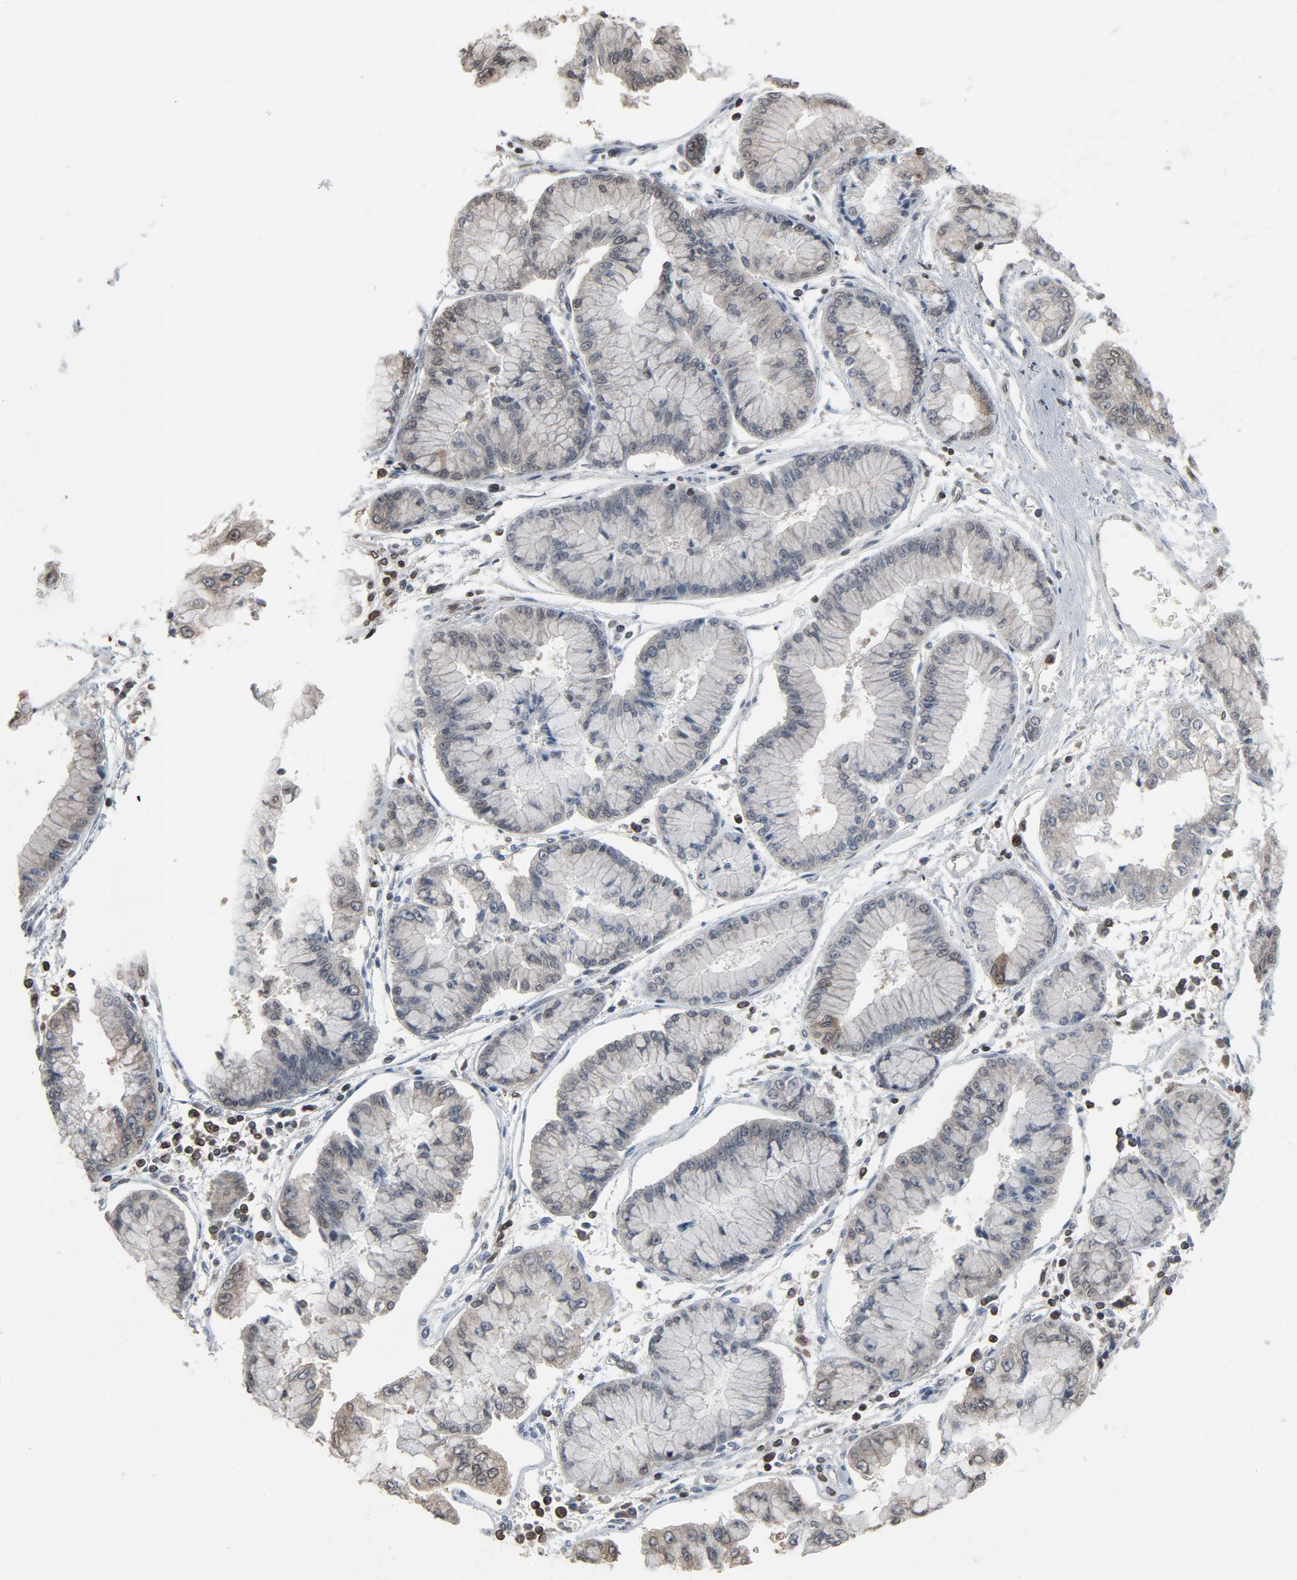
{"staining": {"intensity": "negative", "quantity": "none", "location": "none"}, "tissue": "liver cancer", "cell_type": "Tumor cells", "image_type": "cancer", "snomed": [{"axis": "morphology", "description": "Cholangiocarcinoma"}, {"axis": "topography", "description": "Liver"}], "caption": "The immunohistochemistry photomicrograph has no significant staining in tumor cells of cholangiocarcinoma (liver) tissue. Nuclei are stained in blue.", "gene": "UBE2D1", "patient": {"sex": "female", "age": 79}}